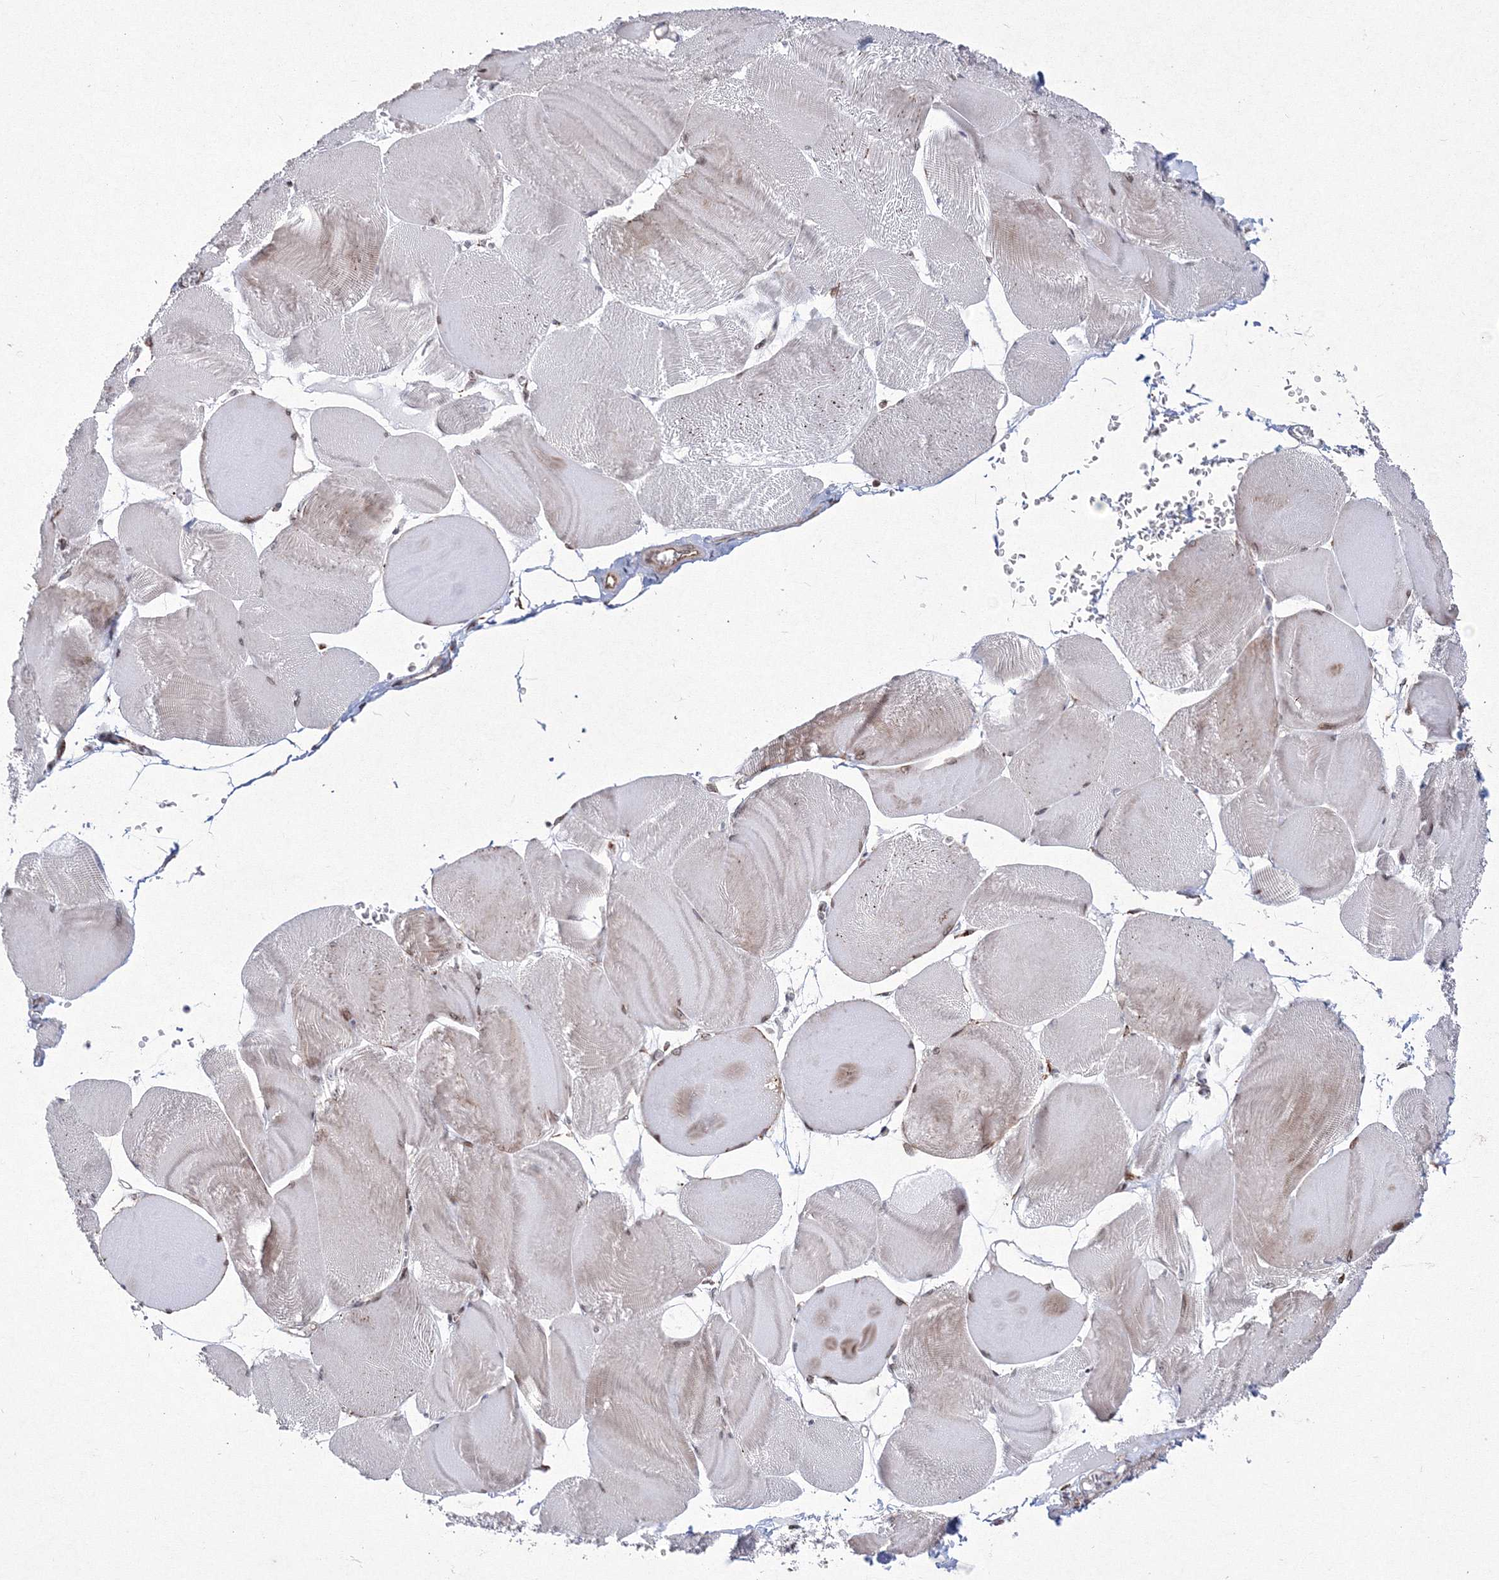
{"staining": {"intensity": "weak", "quantity": "25%-75%", "location": "cytoplasmic/membranous,nuclear"}, "tissue": "skeletal muscle", "cell_type": "Myocytes", "image_type": "normal", "snomed": [{"axis": "morphology", "description": "Normal tissue, NOS"}, {"axis": "morphology", "description": "Basal cell carcinoma"}, {"axis": "topography", "description": "Skeletal muscle"}], "caption": "A low amount of weak cytoplasmic/membranous,nuclear staining is appreciated in about 25%-75% of myocytes in unremarkable skeletal muscle. The staining was performed using DAB (3,3'-diaminobenzidine), with brown indicating positive protein expression. Nuclei are stained blue with hematoxylin.", "gene": "EFCAB12", "patient": {"sex": "female", "age": 64}}